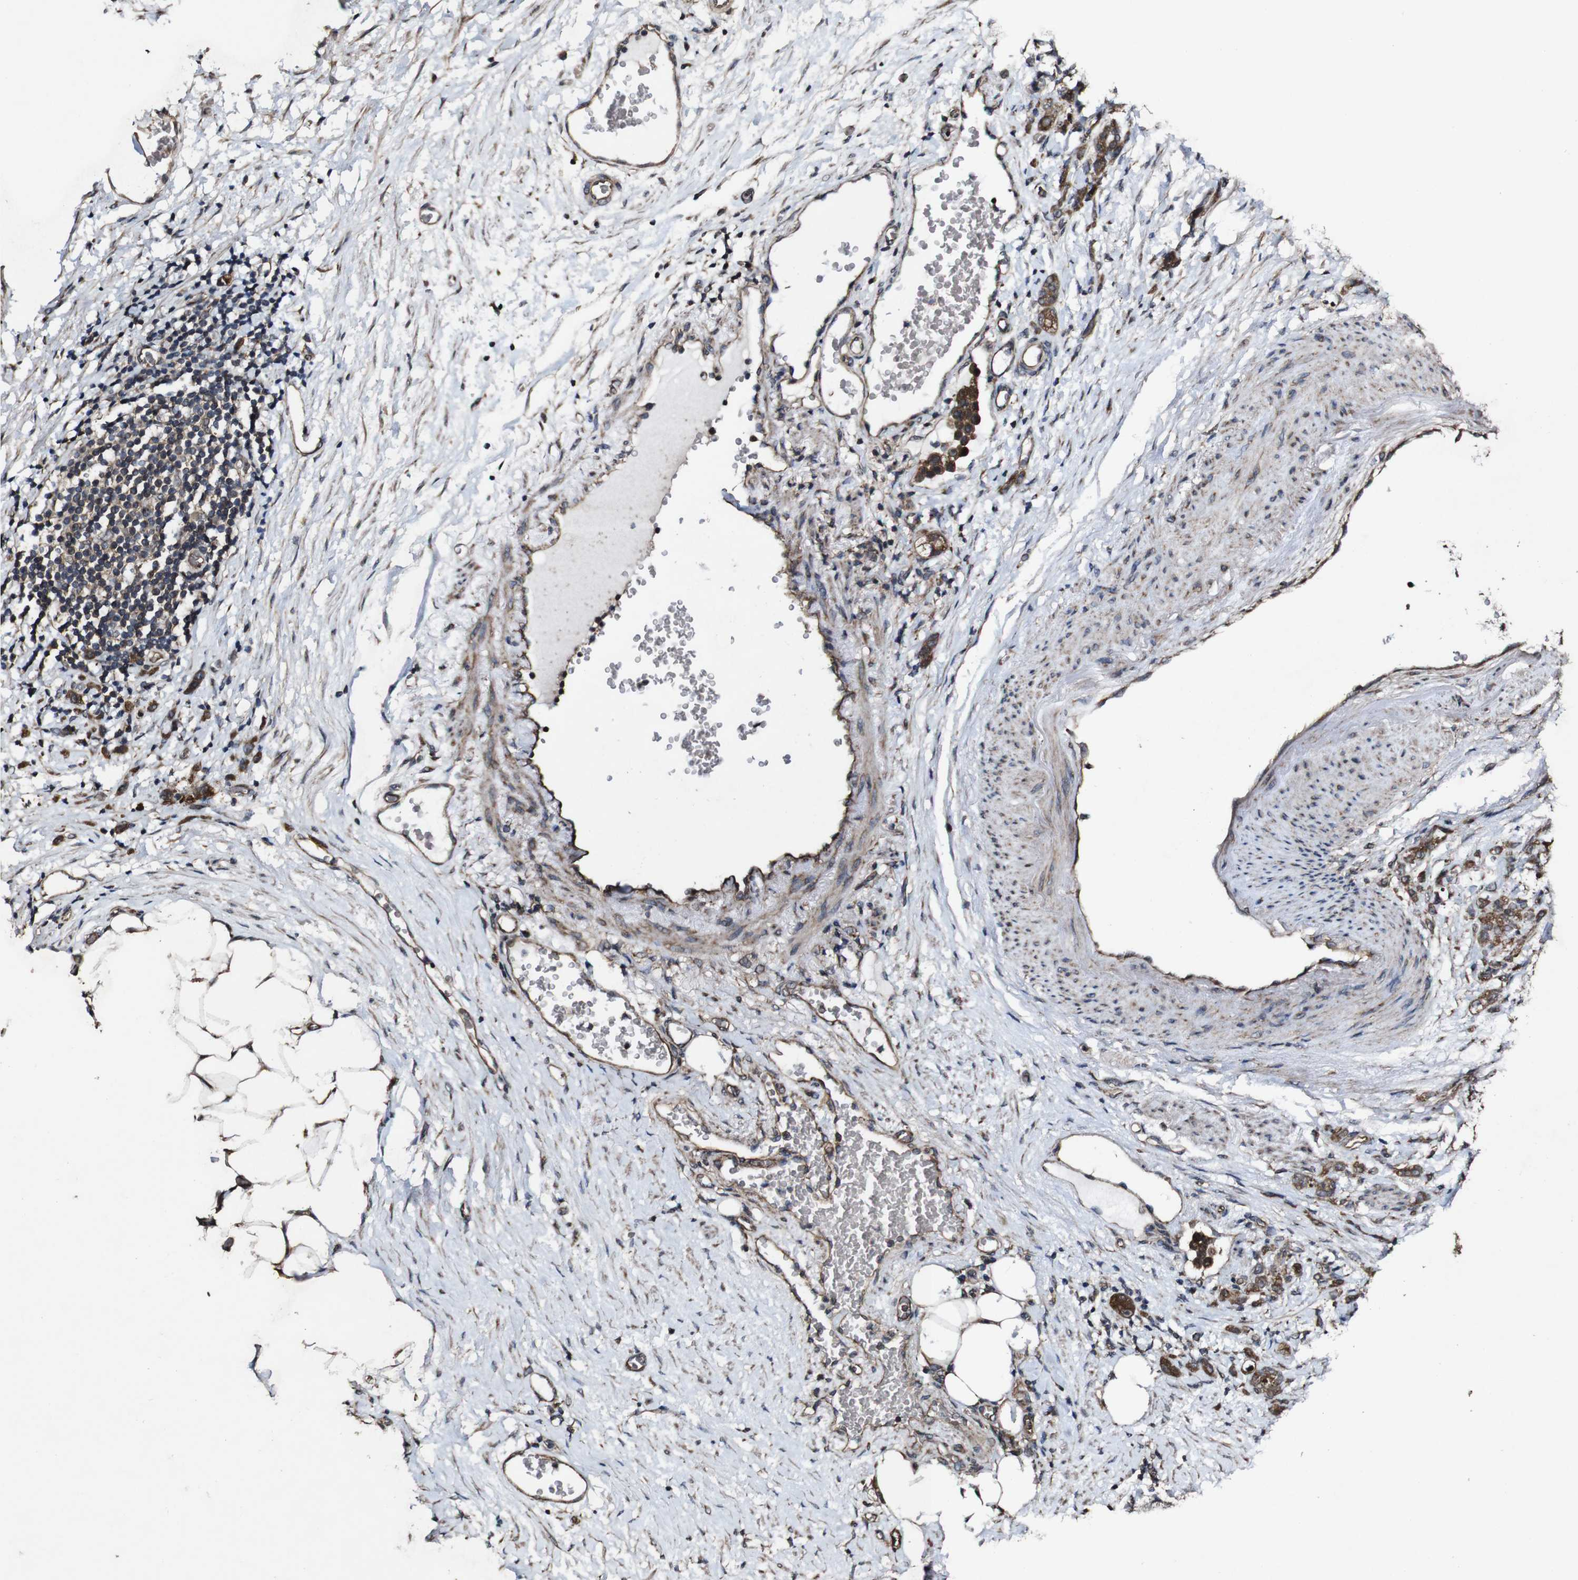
{"staining": {"intensity": "moderate", "quantity": ">75%", "location": "cytoplasmic/membranous"}, "tissue": "stomach cancer", "cell_type": "Tumor cells", "image_type": "cancer", "snomed": [{"axis": "morphology", "description": "Adenocarcinoma, NOS"}, {"axis": "topography", "description": "Stomach"}], "caption": "Stomach cancer (adenocarcinoma) was stained to show a protein in brown. There is medium levels of moderate cytoplasmic/membranous expression in about >75% of tumor cells.", "gene": "BTN3A3", "patient": {"sex": "male", "age": 82}}